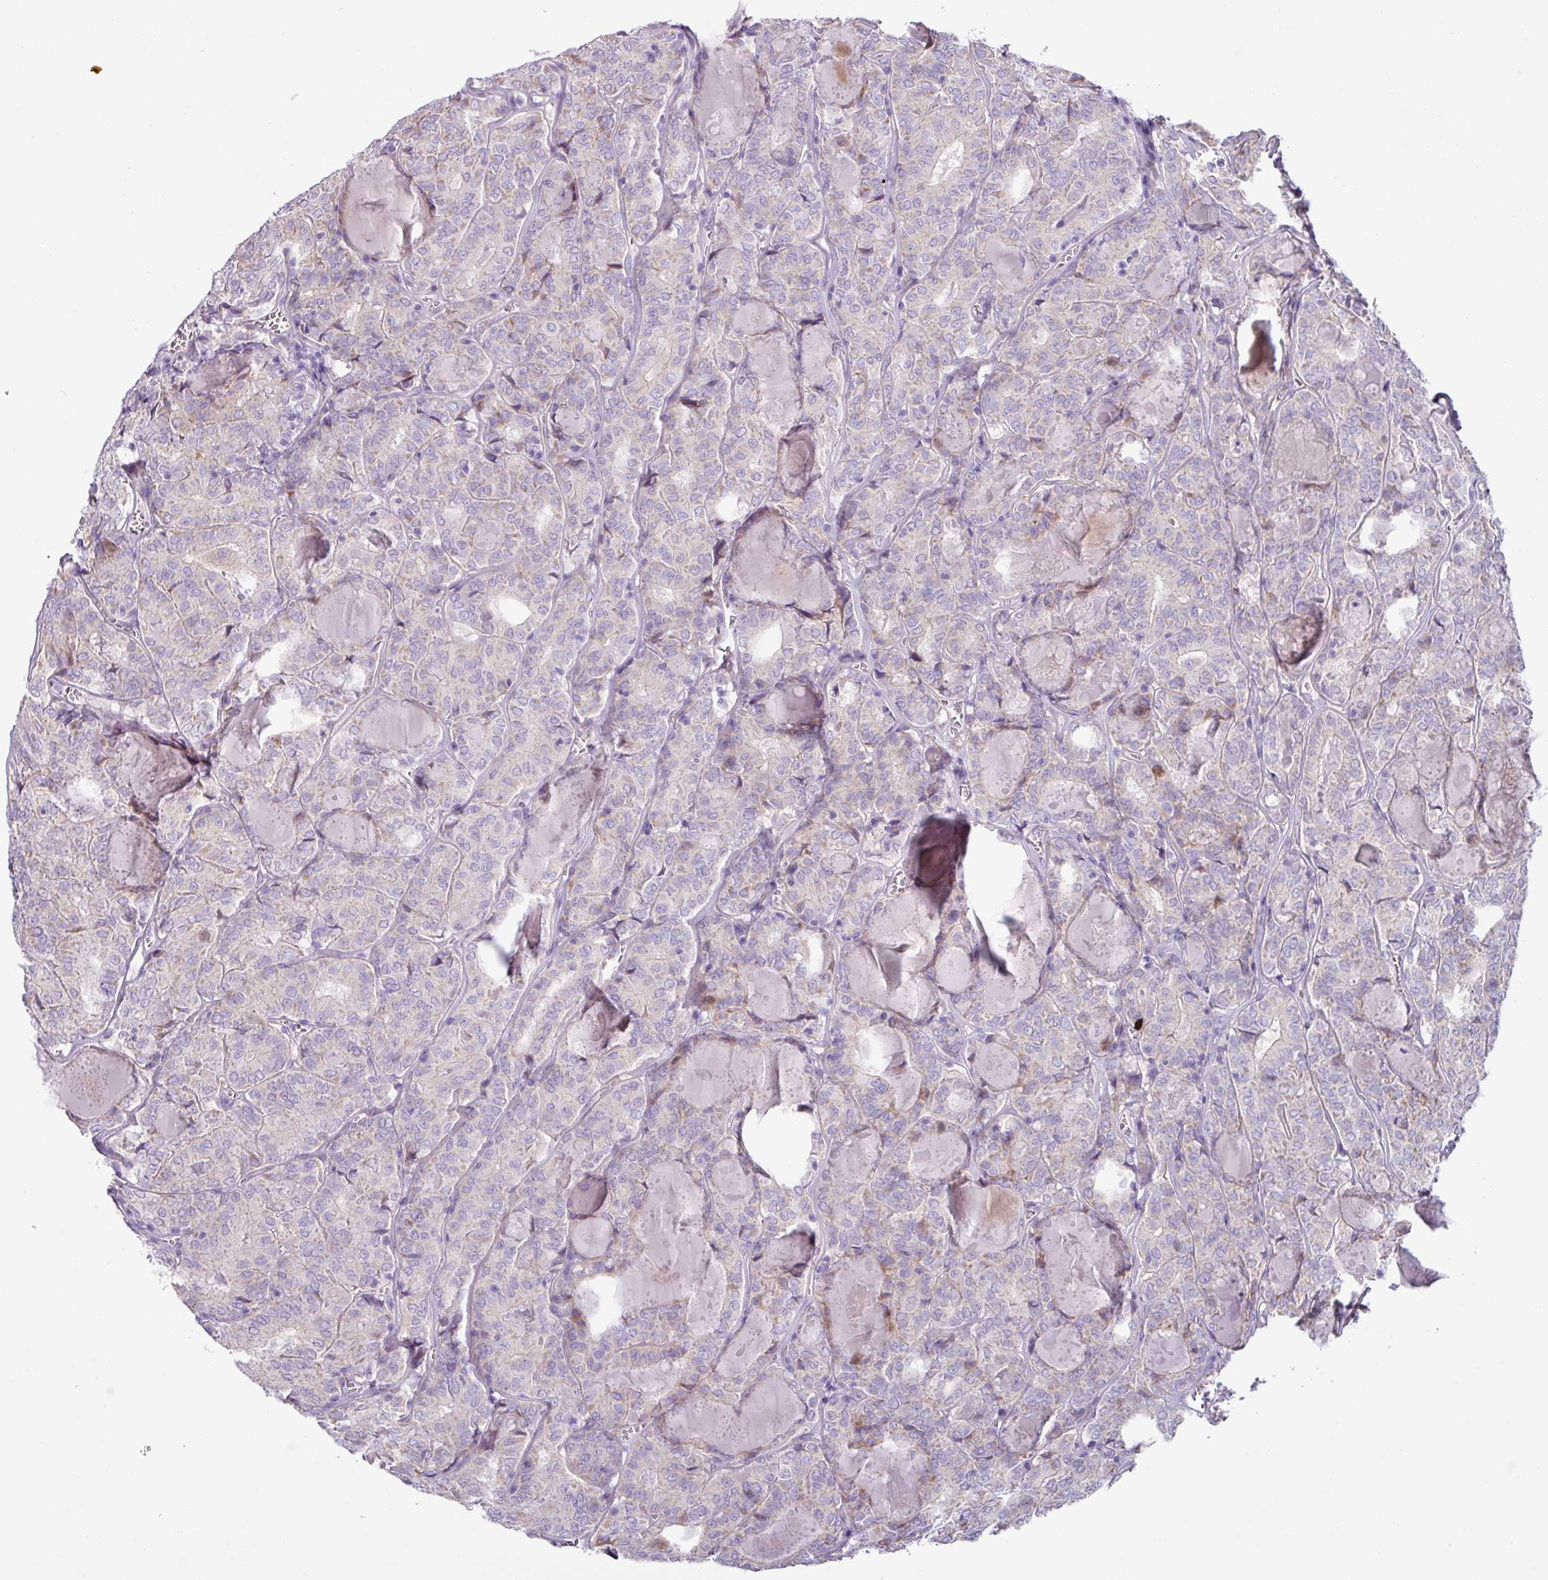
{"staining": {"intensity": "negative", "quantity": "none", "location": "none"}, "tissue": "thyroid cancer", "cell_type": "Tumor cells", "image_type": "cancer", "snomed": [{"axis": "morphology", "description": "Papillary adenocarcinoma, NOS"}, {"axis": "topography", "description": "Thyroid gland"}], "caption": "DAB (3,3'-diaminobenzidine) immunohistochemical staining of thyroid cancer (papillary adenocarcinoma) demonstrates no significant expression in tumor cells.", "gene": "RGS16", "patient": {"sex": "female", "age": 72}}